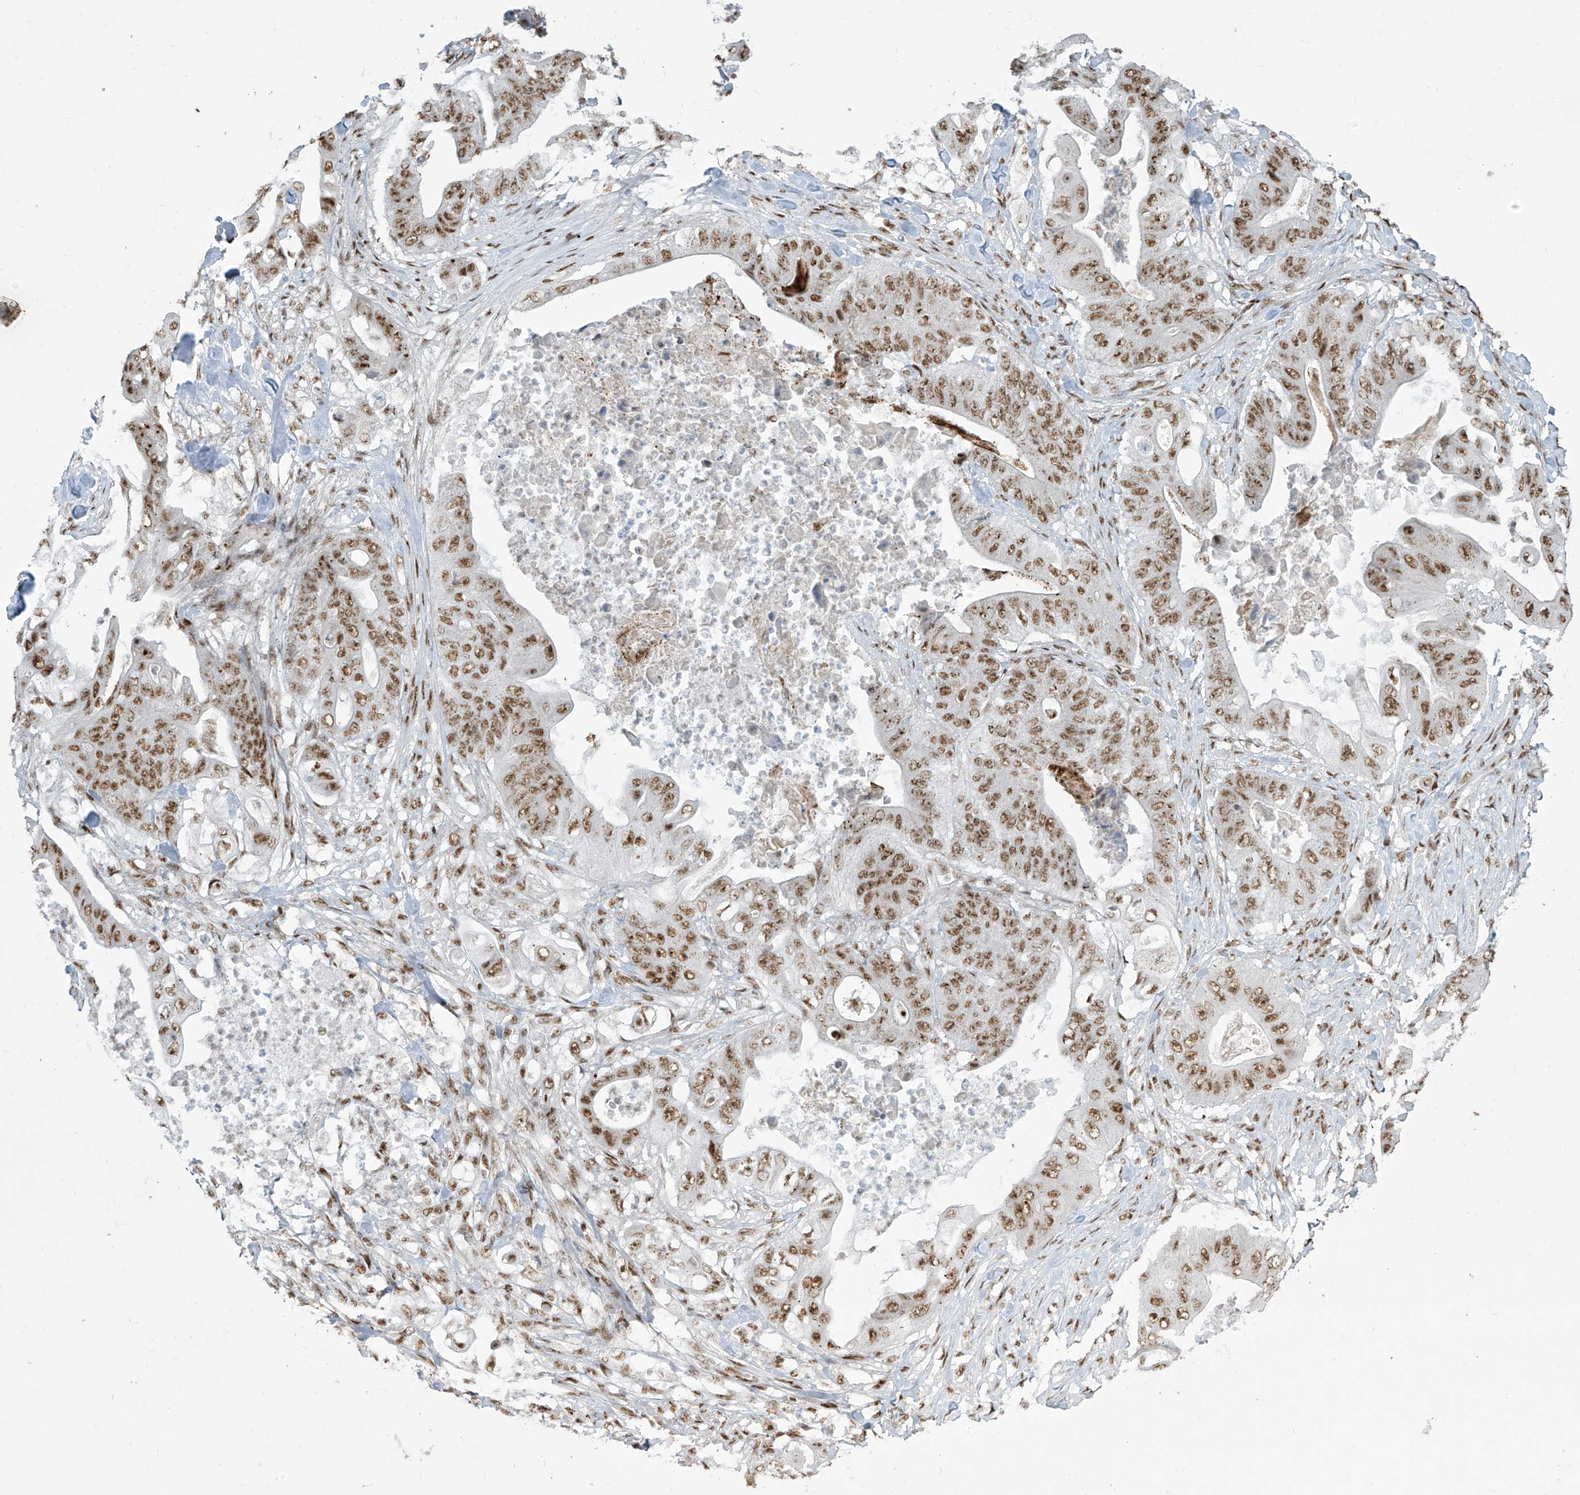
{"staining": {"intensity": "moderate", "quantity": ">75%", "location": "nuclear"}, "tissue": "stomach cancer", "cell_type": "Tumor cells", "image_type": "cancer", "snomed": [{"axis": "morphology", "description": "Adenocarcinoma, NOS"}, {"axis": "topography", "description": "Stomach"}], "caption": "Stomach cancer was stained to show a protein in brown. There is medium levels of moderate nuclear expression in about >75% of tumor cells.", "gene": "MS4A6A", "patient": {"sex": "female", "age": 73}}